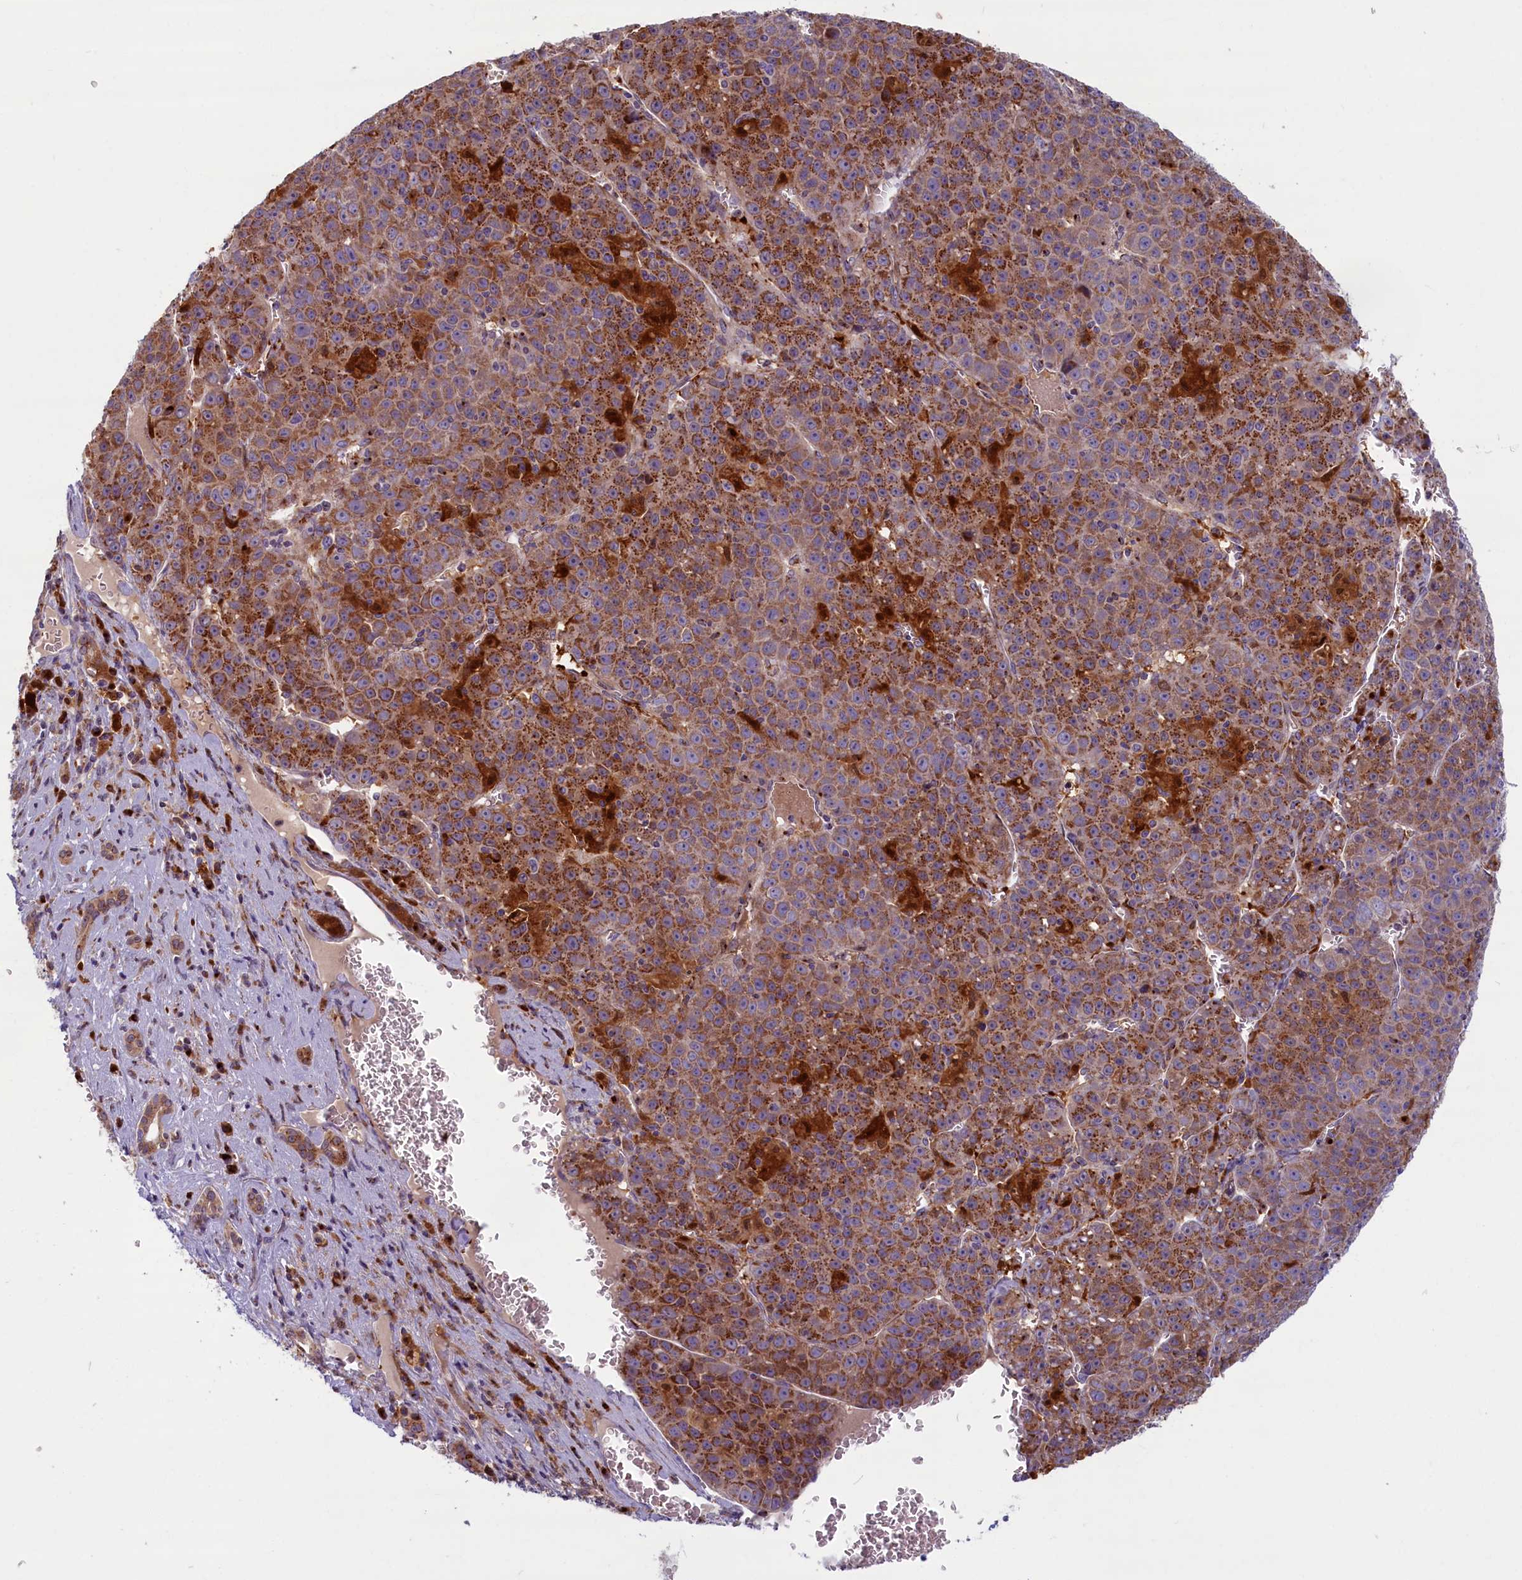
{"staining": {"intensity": "moderate", "quantity": ">75%", "location": "cytoplasmic/membranous"}, "tissue": "liver cancer", "cell_type": "Tumor cells", "image_type": "cancer", "snomed": [{"axis": "morphology", "description": "Carcinoma, Hepatocellular, NOS"}, {"axis": "topography", "description": "Liver"}], "caption": "High-power microscopy captured an immunohistochemistry image of liver cancer, revealing moderate cytoplasmic/membranous expression in approximately >75% of tumor cells. (DAB (3,3'-diaminobenzidine) IHC, brown staining for protein, blue staining for nuclei).", "gene": "BLVRB", "patient": {"sex": "female", "age": 53}}